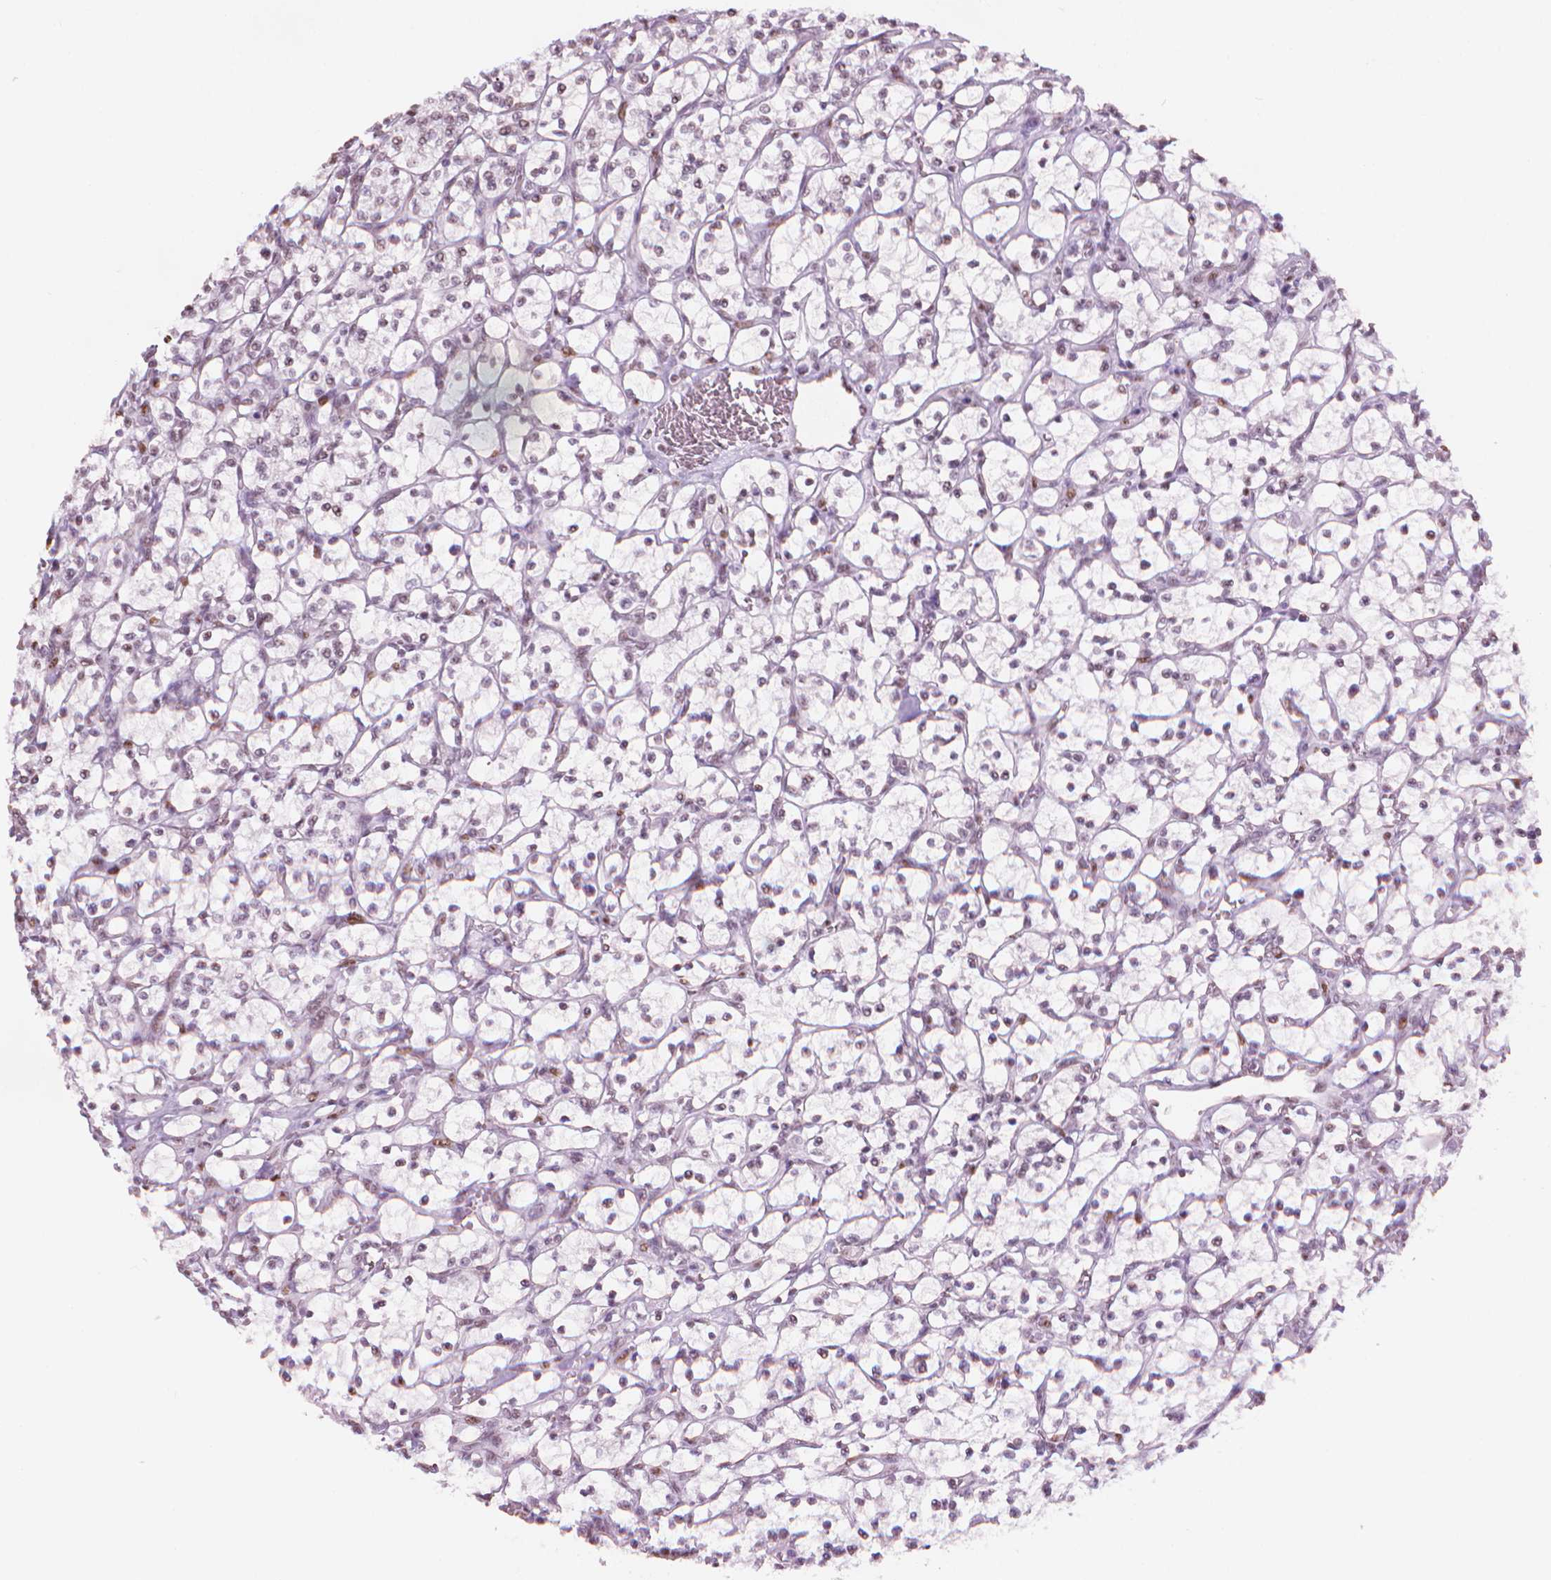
{"staining": {"intensity": "negative", "quantity": "none", "location": "none"}, "tissue": "renal cancer", "cell_type": "Tumor cells", "image_type": "cancer", "snomed": [{"axis": "morphology", "description": "Adenocarcinoma, NOS"}, {"axis": "topography", "description": "Kidney"}], "caption": "There is no significant staining in tumor cells of adenocarcinoma (renal).", "gene": "PIAS2", "patient": {"sex": "female", "age": 64}}